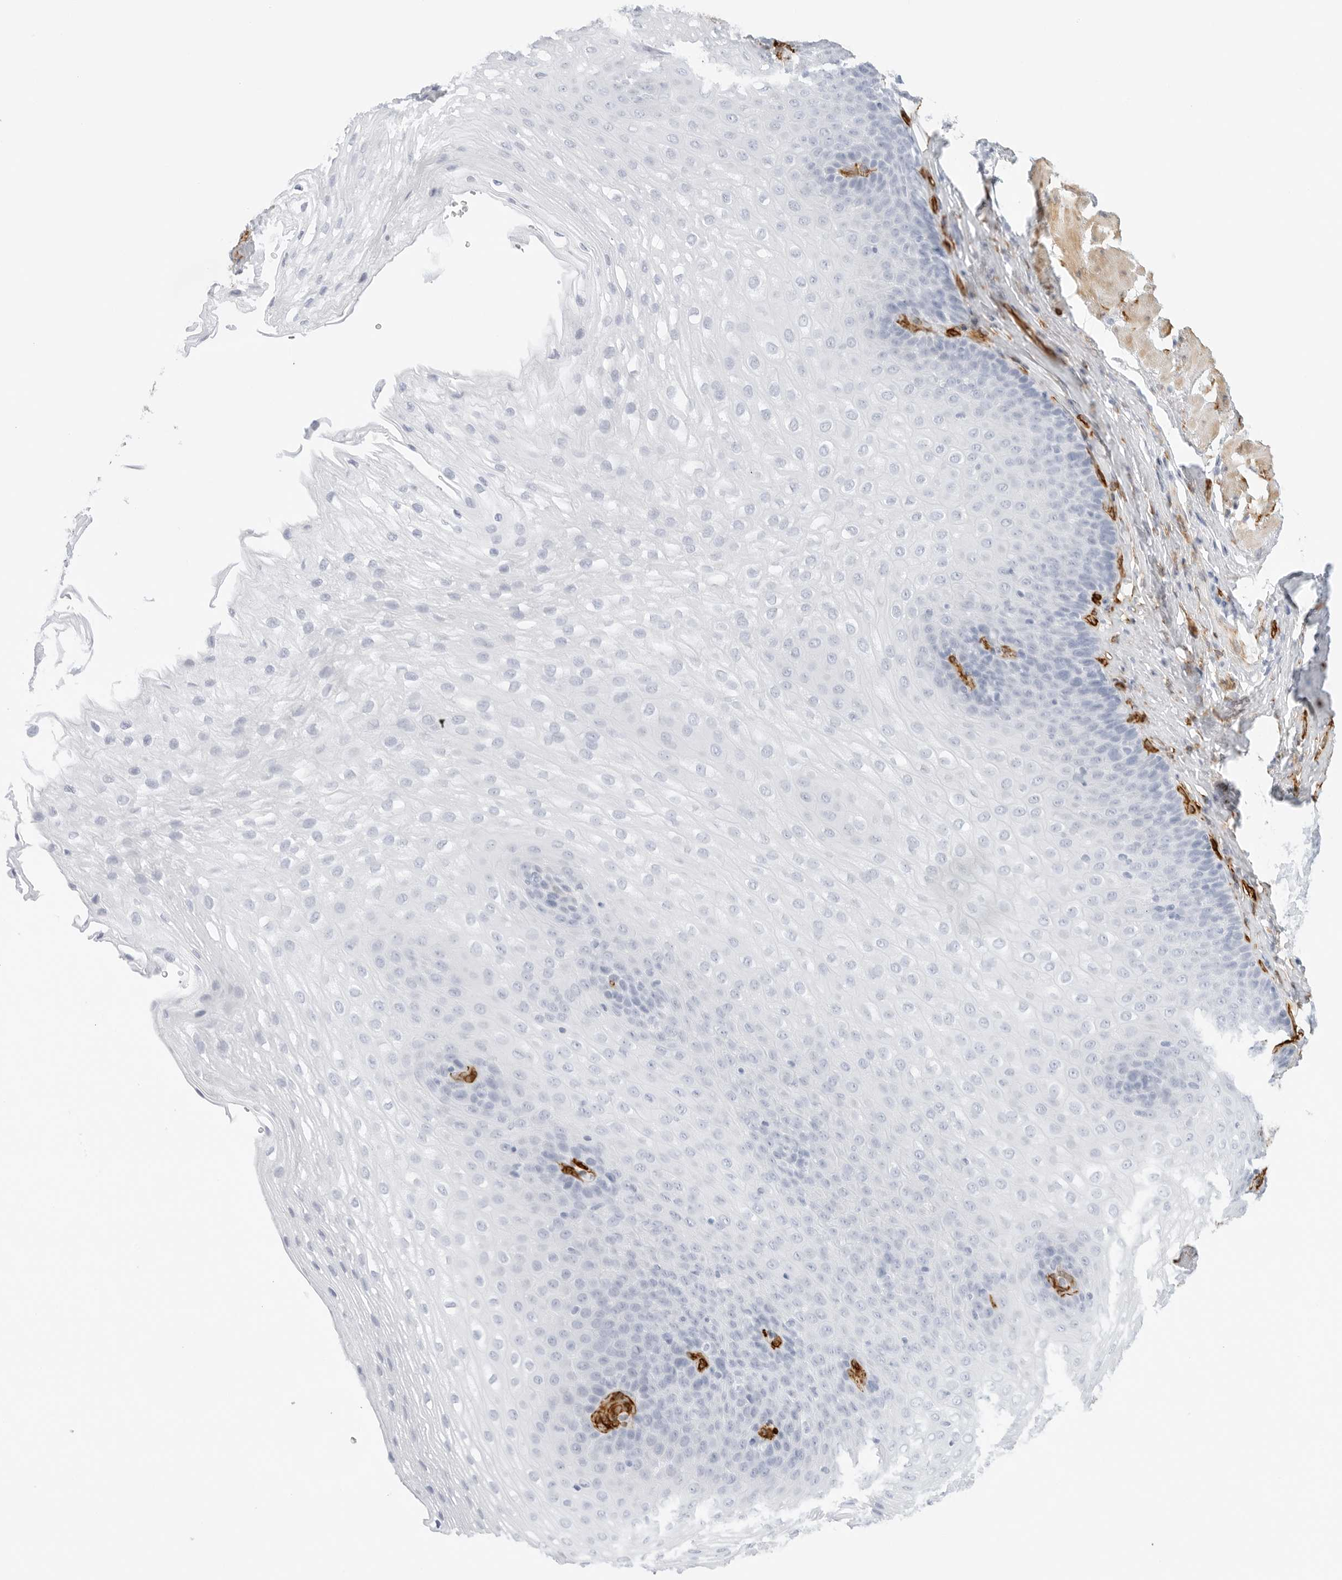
{"staining": {"intensity": "negative", "quantity": "none", "location": "none"}, "tissue": "esophagus", "cell_type": "Squamous epithelial cells", "image_type": "normal", "snomed": [{"axis": "morphology", "description": "Normal tissue, NOS"}, {"axis": "topography", "description": "Esophagus"}], "caption": "This is a photomicrograph of IHC staining of normal esophagus, which shows no expression in squamous epithelial cells.", "gene": "NES", "patient": {"sex": "female", "age": 66}}